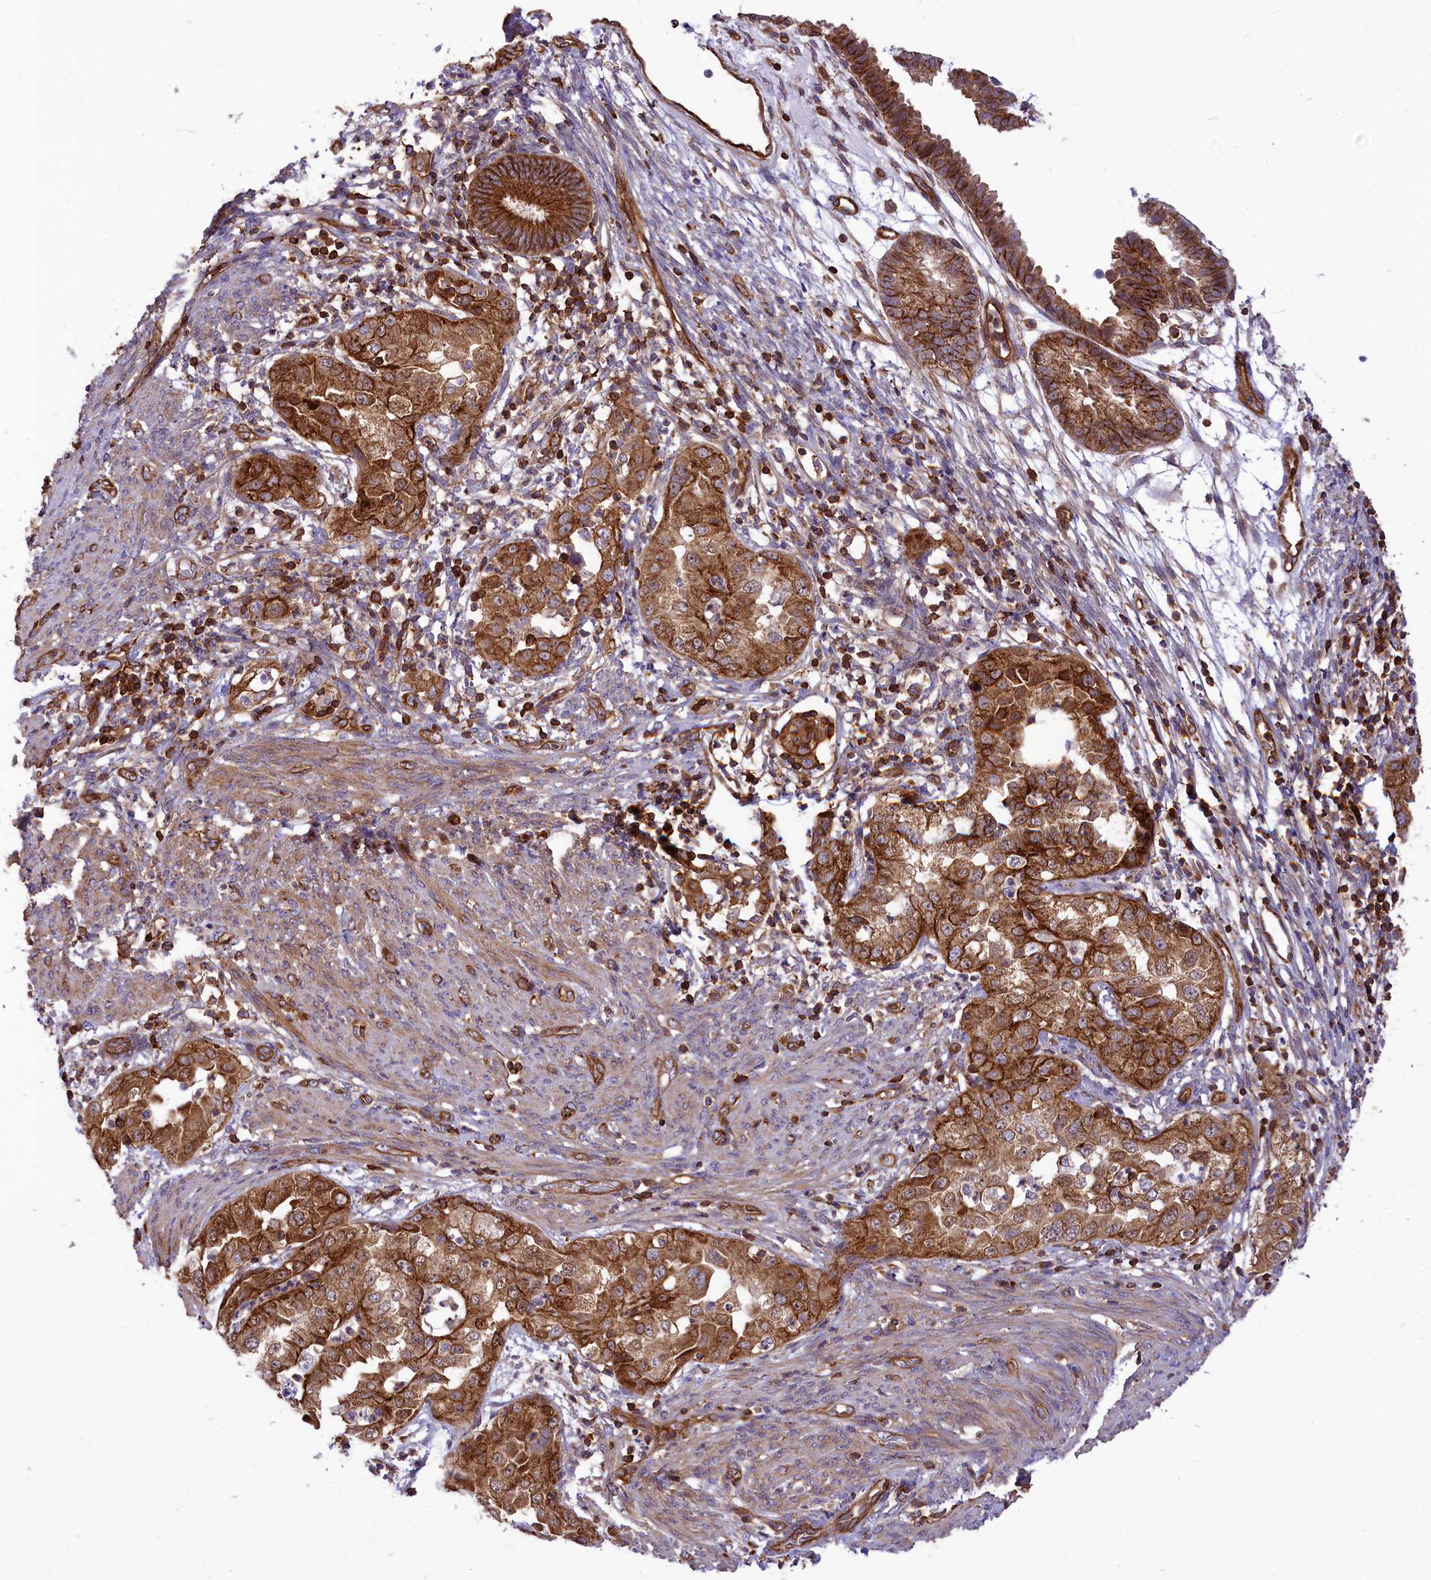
{"staining": {"intensity": "strong", "quantity": ">75%", "location": "cytoplasmic/membranous"}, "tissue": "endometrial cancer", "cell_type": "Tumor cells", "image_type": "cancer", "snomed": [{"axis": "morphology", "description": "Adenocarcinoma, NOS"}, {"axis": "topography", "description": "Endometrium"}], "caption": "Approximately >75% of tumor cells in human endometrial cancer (adenocarcinoma) demonstrate strong cytoplasmic/membranous protein staining as visualized by brown immunohistochemical staining.", "gene": "SEPTIN9", "patient": {"sex": "female", "age": 85}}